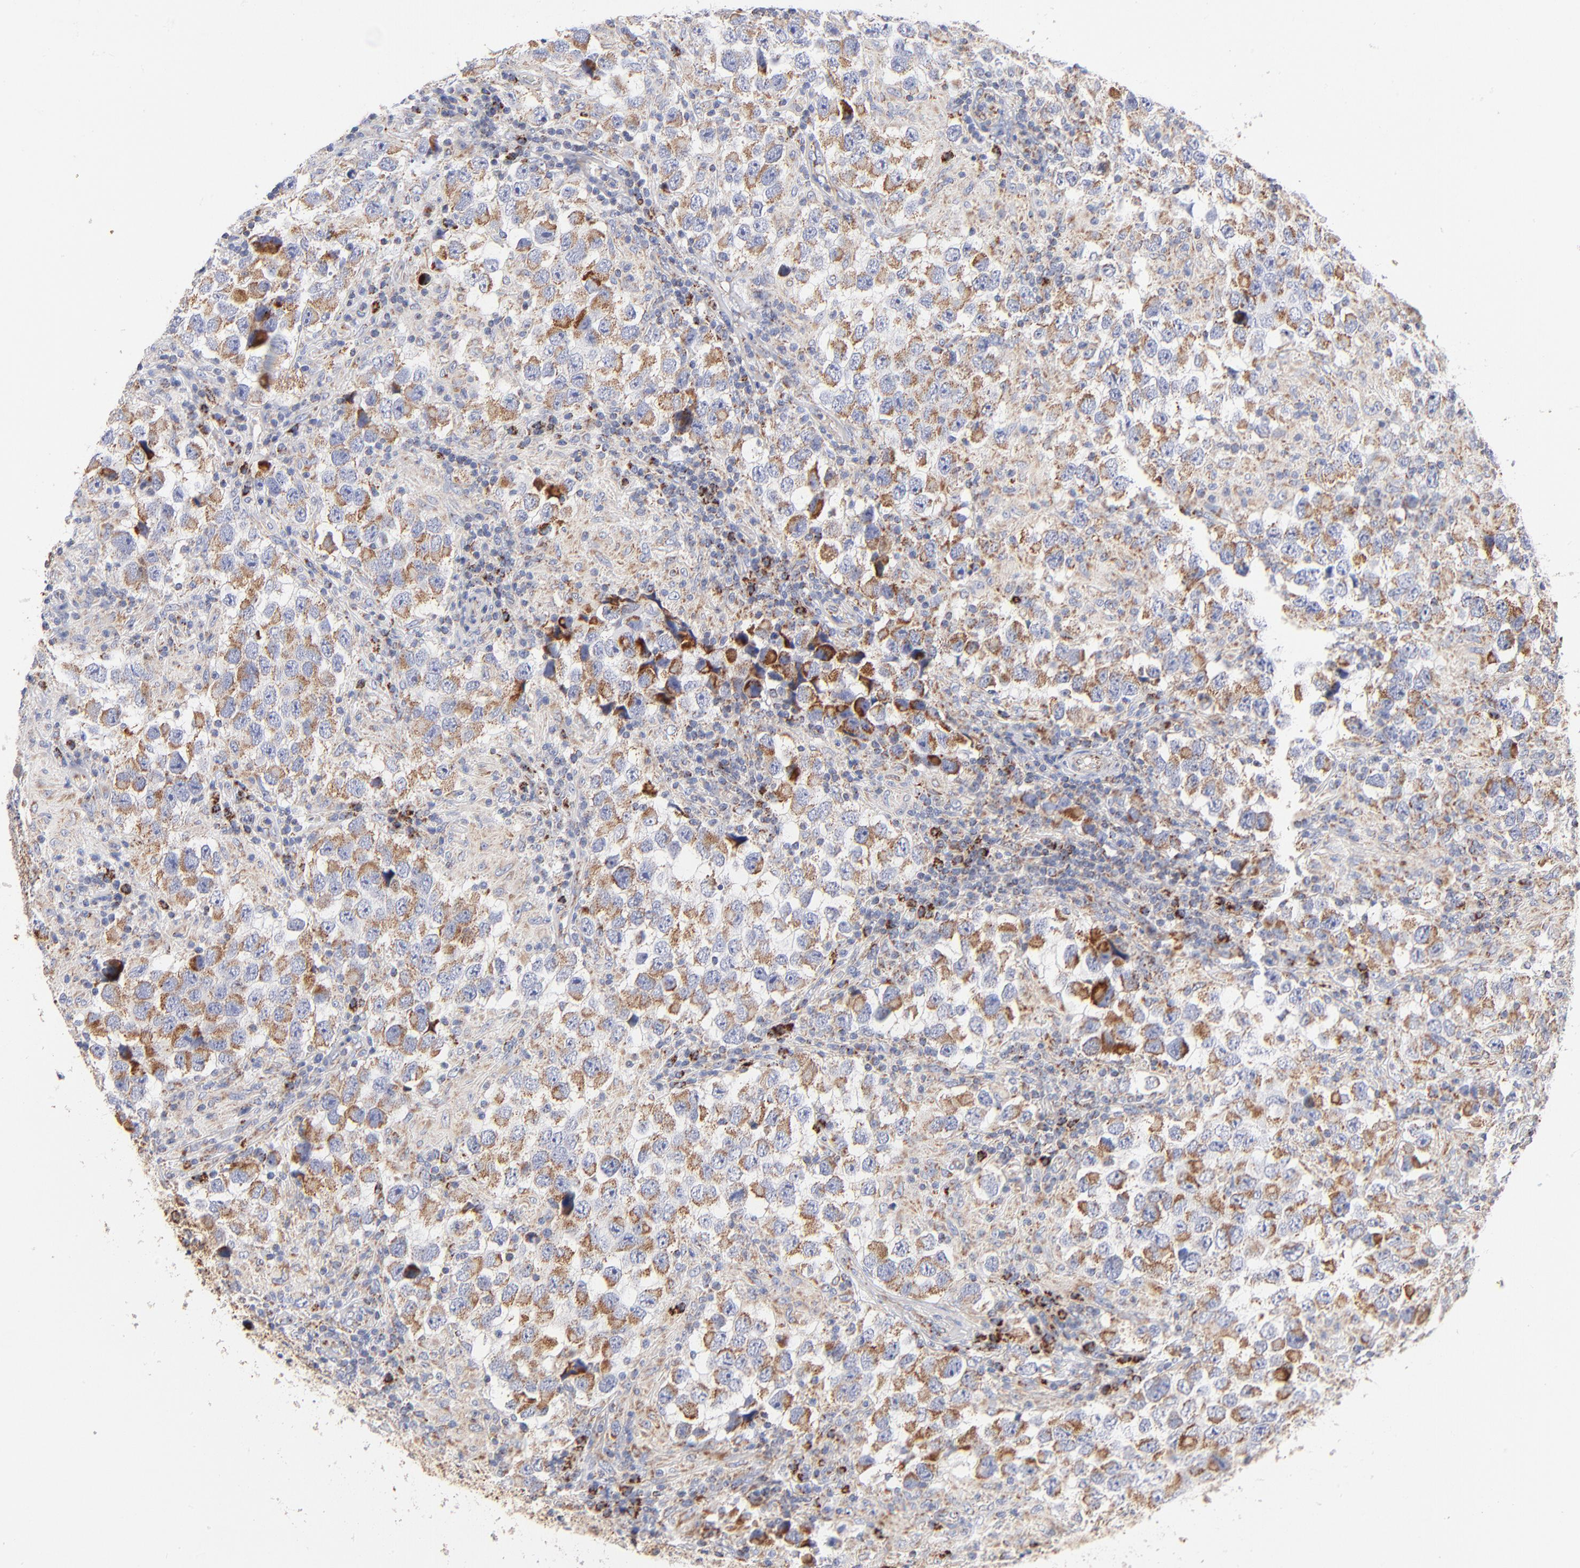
{"staining": {"intensity": "moderate", "quantity": ">75%", "location": "cytoplasmic/membranous"}, "tissue": "testis cancer", "cell_type": "Tumor cells", "image_type": "cancer", "snomed": [{"axis": "morphology", "description": "Carcinoma, Embryonal, NOS"}, {"axis": "topography", "description": "Testis"}], "caption": "Immunohistochemical staining of human testis embryonal carcinoma exhibits medium levels of moderate cytoplasmic/membranous staining in about >75% of tumor cells.", "gene": "DLAT", "patient": {"sex": "male", "age": 21}}